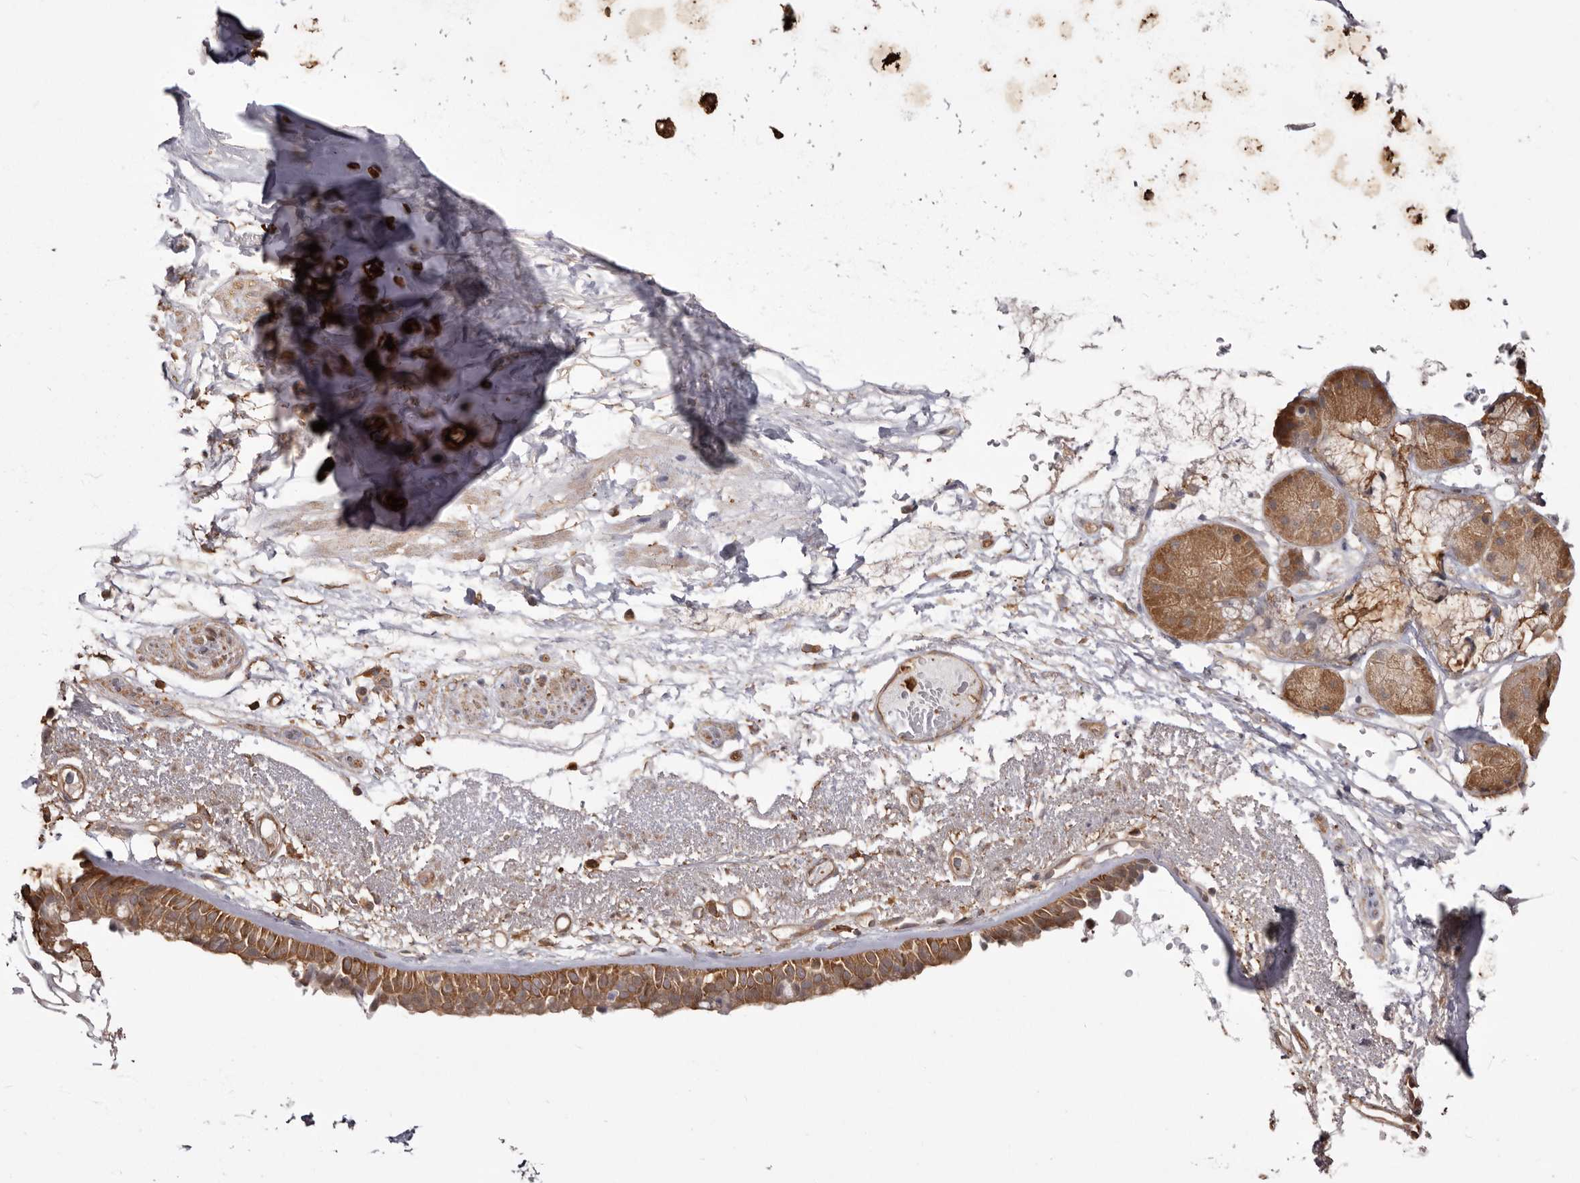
{"staining": {"intensity": "moderate", "quantity": ">75%", "location": "cytoplasmic/membranous"}, "tissue": "bronchus", "cell_type": "Respiratory epithelial cells", "image_type": "normal", "snomed": [{"axis": "morphology", "description": "Normal tissue, NOS"}, {"axis": "morphology", "description": "Squamous cell carcinoma, NOS"}, {"axis": "topography", "description": "Lymph node"}, {"axis": "topography", "description": "Bronchus"}, {"axis": "topography", "description": "Lung"}], "caption": "A brown stain highlights moderate cytoplasmic/membranous expression of a protein in respiratory epithelial cells of normal human bronchus. (Stains: DAB (3,3'-diaminobenzidine) in brown, nuclei in blue, Microscopy: brightfield microscopy at high magnification).", "gene": "PKM", "patient": {"sex": "male", "age": 66}}